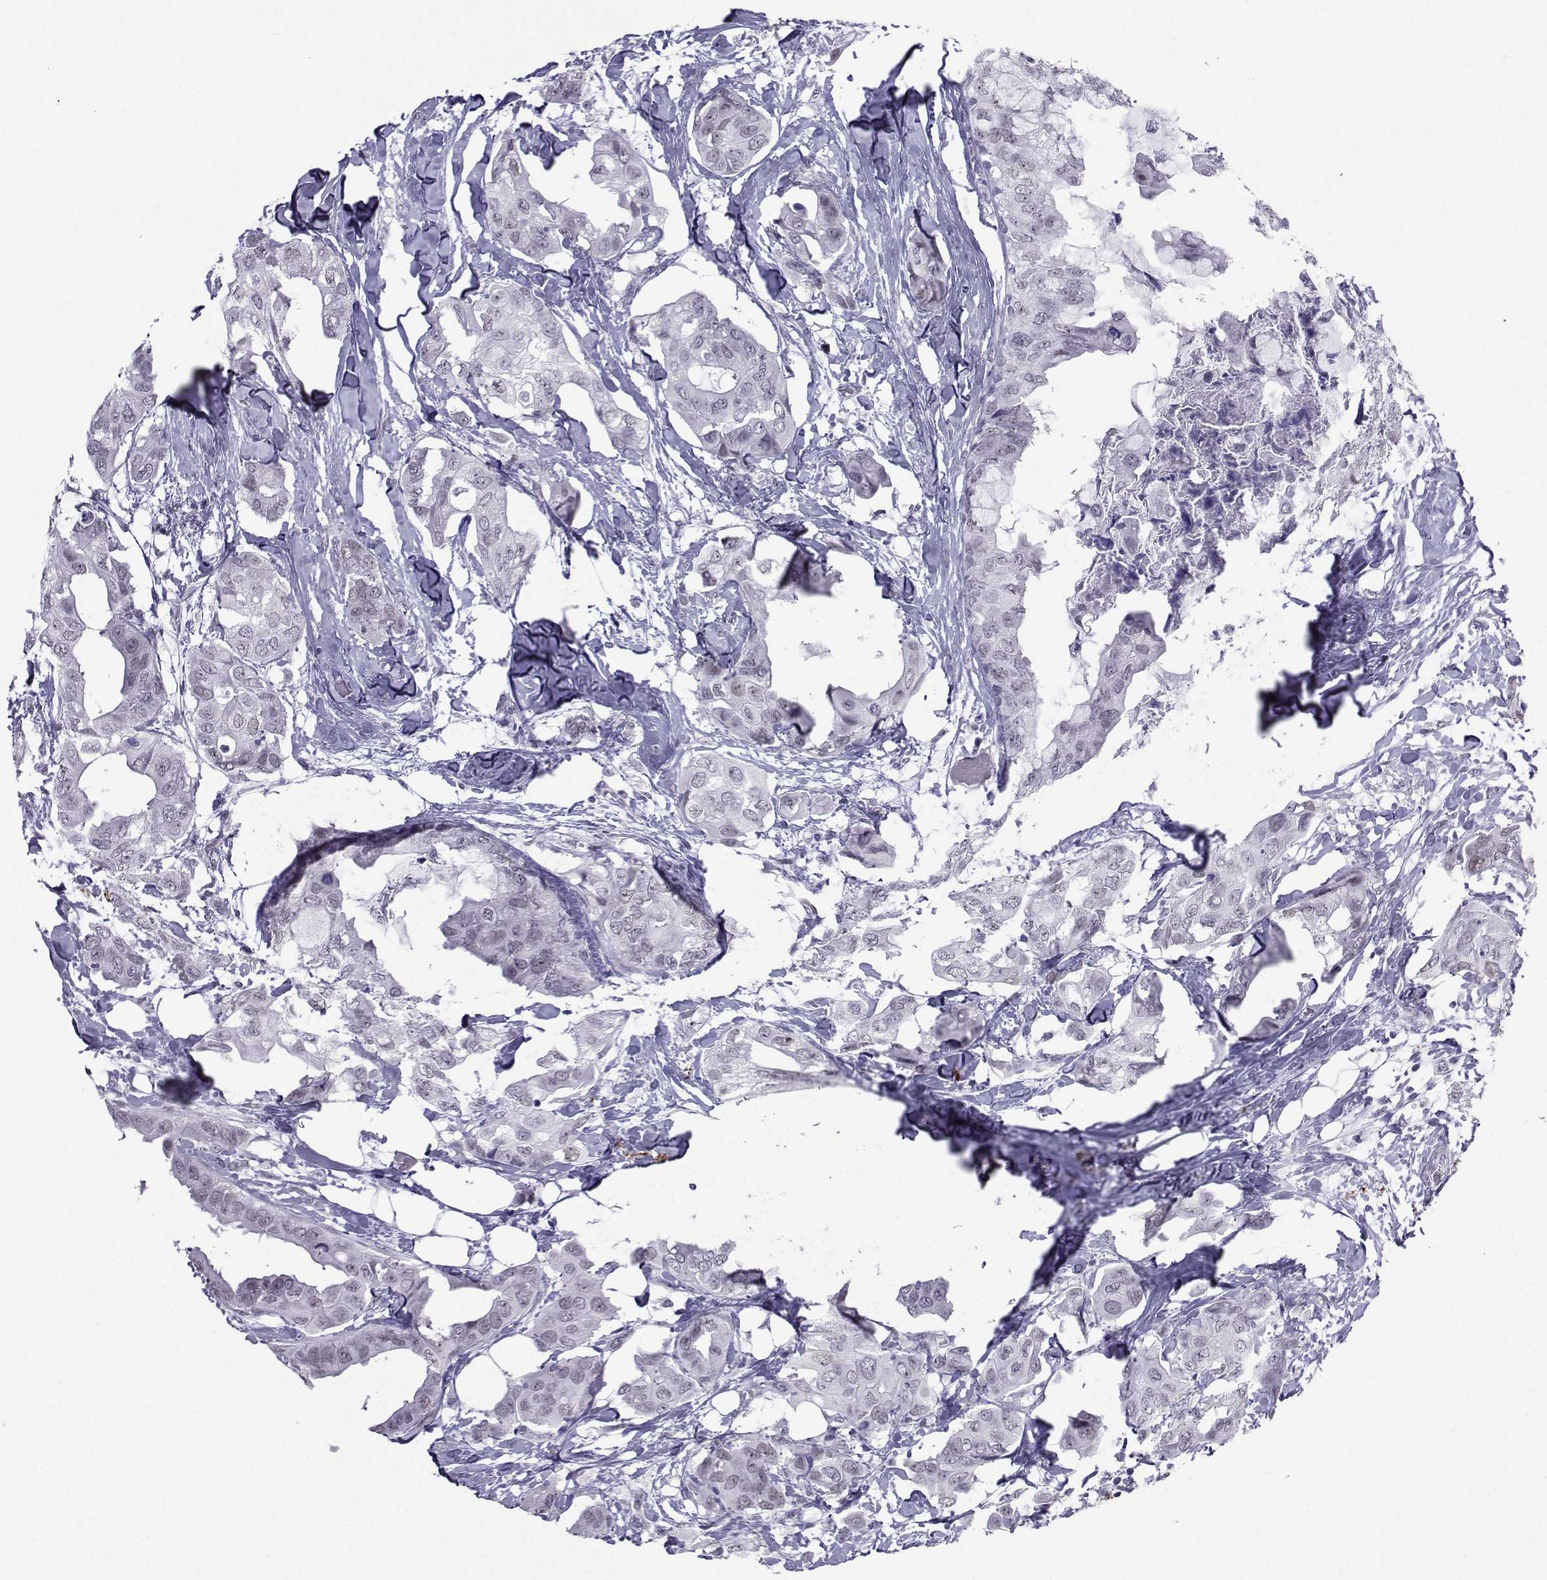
{"staining": {"intensity": "negative", "quantity": "none", "location": "none"}, "tissue": "breast cancer", "cell_type": "Tumor cells", "image_type": "cancer", "snomed": [{"axis": "morphology", "description": "Normal tissue, NOS"}, {"axis": "morphology", "description": "Duct carcinoma"}, {"axis": "topography", "description": "Breast"}], "caption": "A high-resolution histopathology image shows immunohistochemistry staining of breast cancer, which demonstrates no significant expression in tumor cells. (Immunohistochemistry (ihc), brightfield microscopy, high magnification).", "gene": "LORICRIN", "patient": {"sex": "female", "age": 40}}